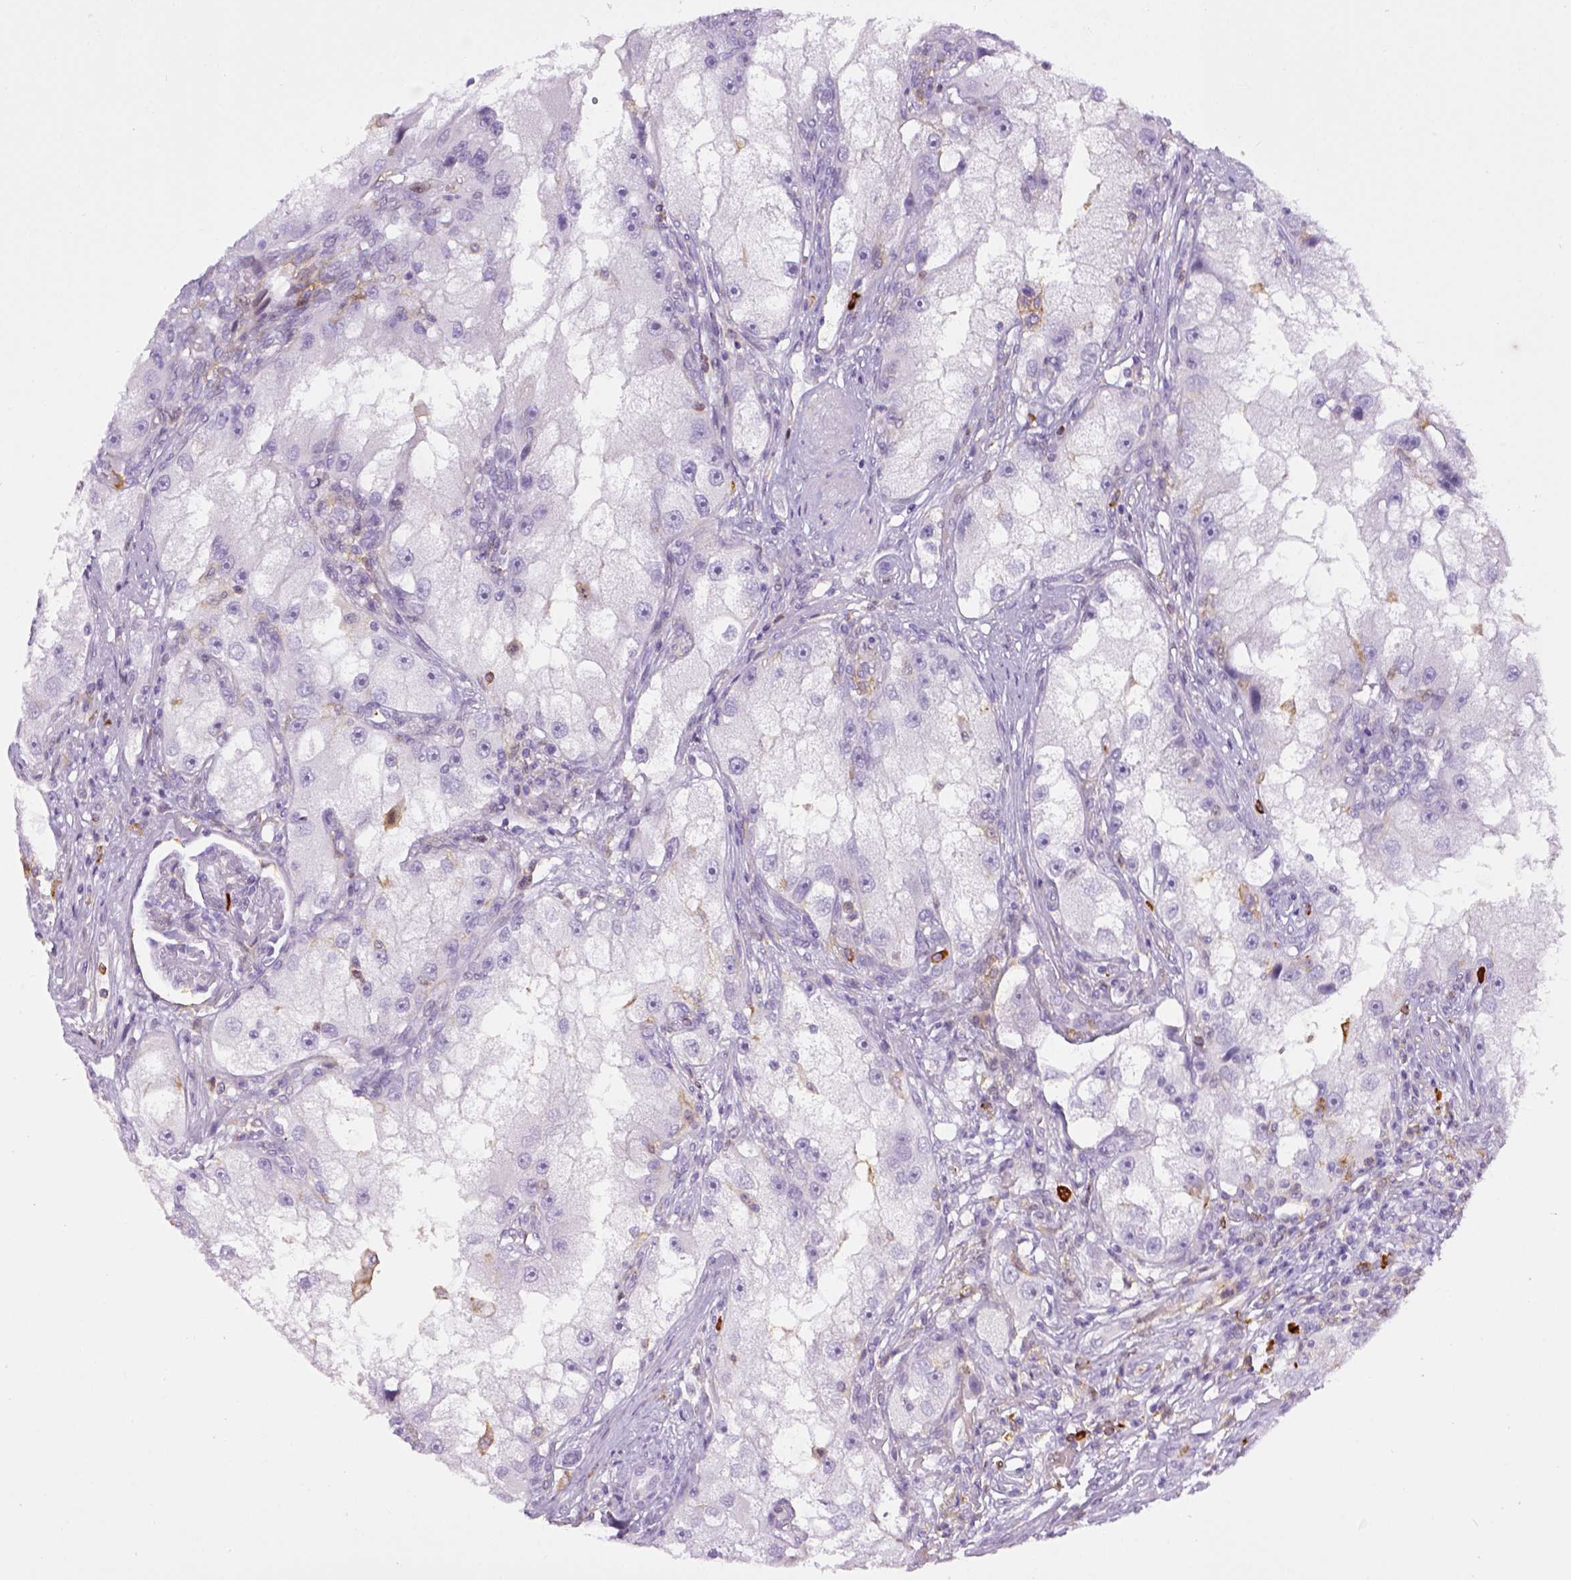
{"staining": {"intensity": "negative", "quantity": "none", "location": "none"}, "tissue": "renal cancer", "cell_type": "Tumor cells", "image_type": "cancer", "snomed": [{"axis": "morphology", "description": "Adenocarcinoma, NOS"}, {"axis": "topography", "description": "Kidney"}], "caption": "Tumor cells are negative for brown protein staining in renal adenocarcinoma.", "gene": "ITGAM", "patient": {"sex": "male", "age": 63}}